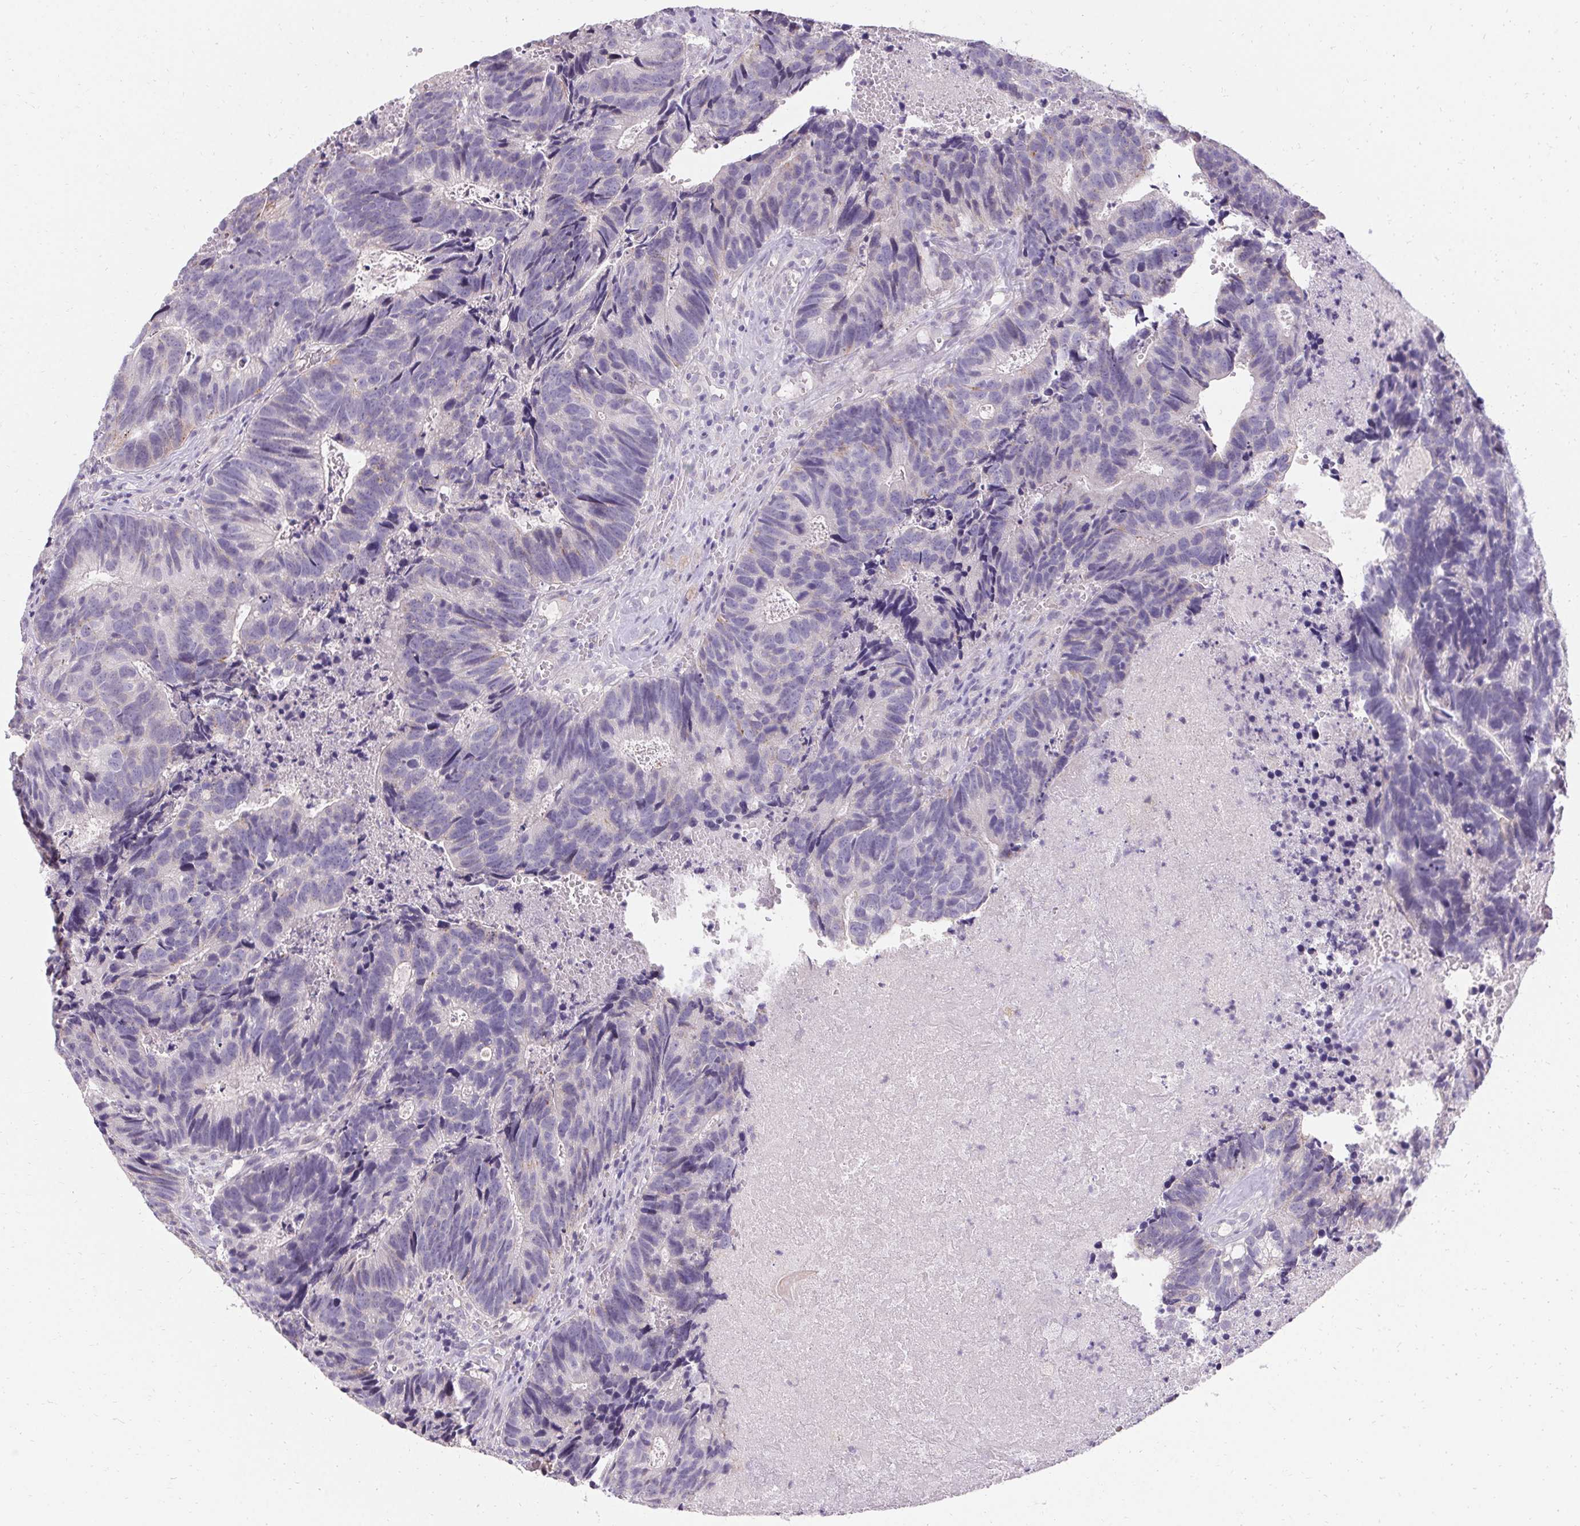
{"staining": {"intensity": "weak", "quantity": "<25%", "location": "cytoplasmic/membranous"}, "tissue": "head and neck cancer", "cell_type": "Tumor cells", "image_type": "cancer", "snomed": [{"axis": "morphology", "description": "Adenocarcinoma, NOS"}, {"axis": "topography", "description": "Head-Neck"}], "caption": "DAB (3,3'-diaminobenzidine) immunohistochemical staining of human adenocarcinoma (head and neck) reveals no significant positivity in tumor cells.", "gene": "HSD17B3", "patient": {"sex": "male", "age": 62}}